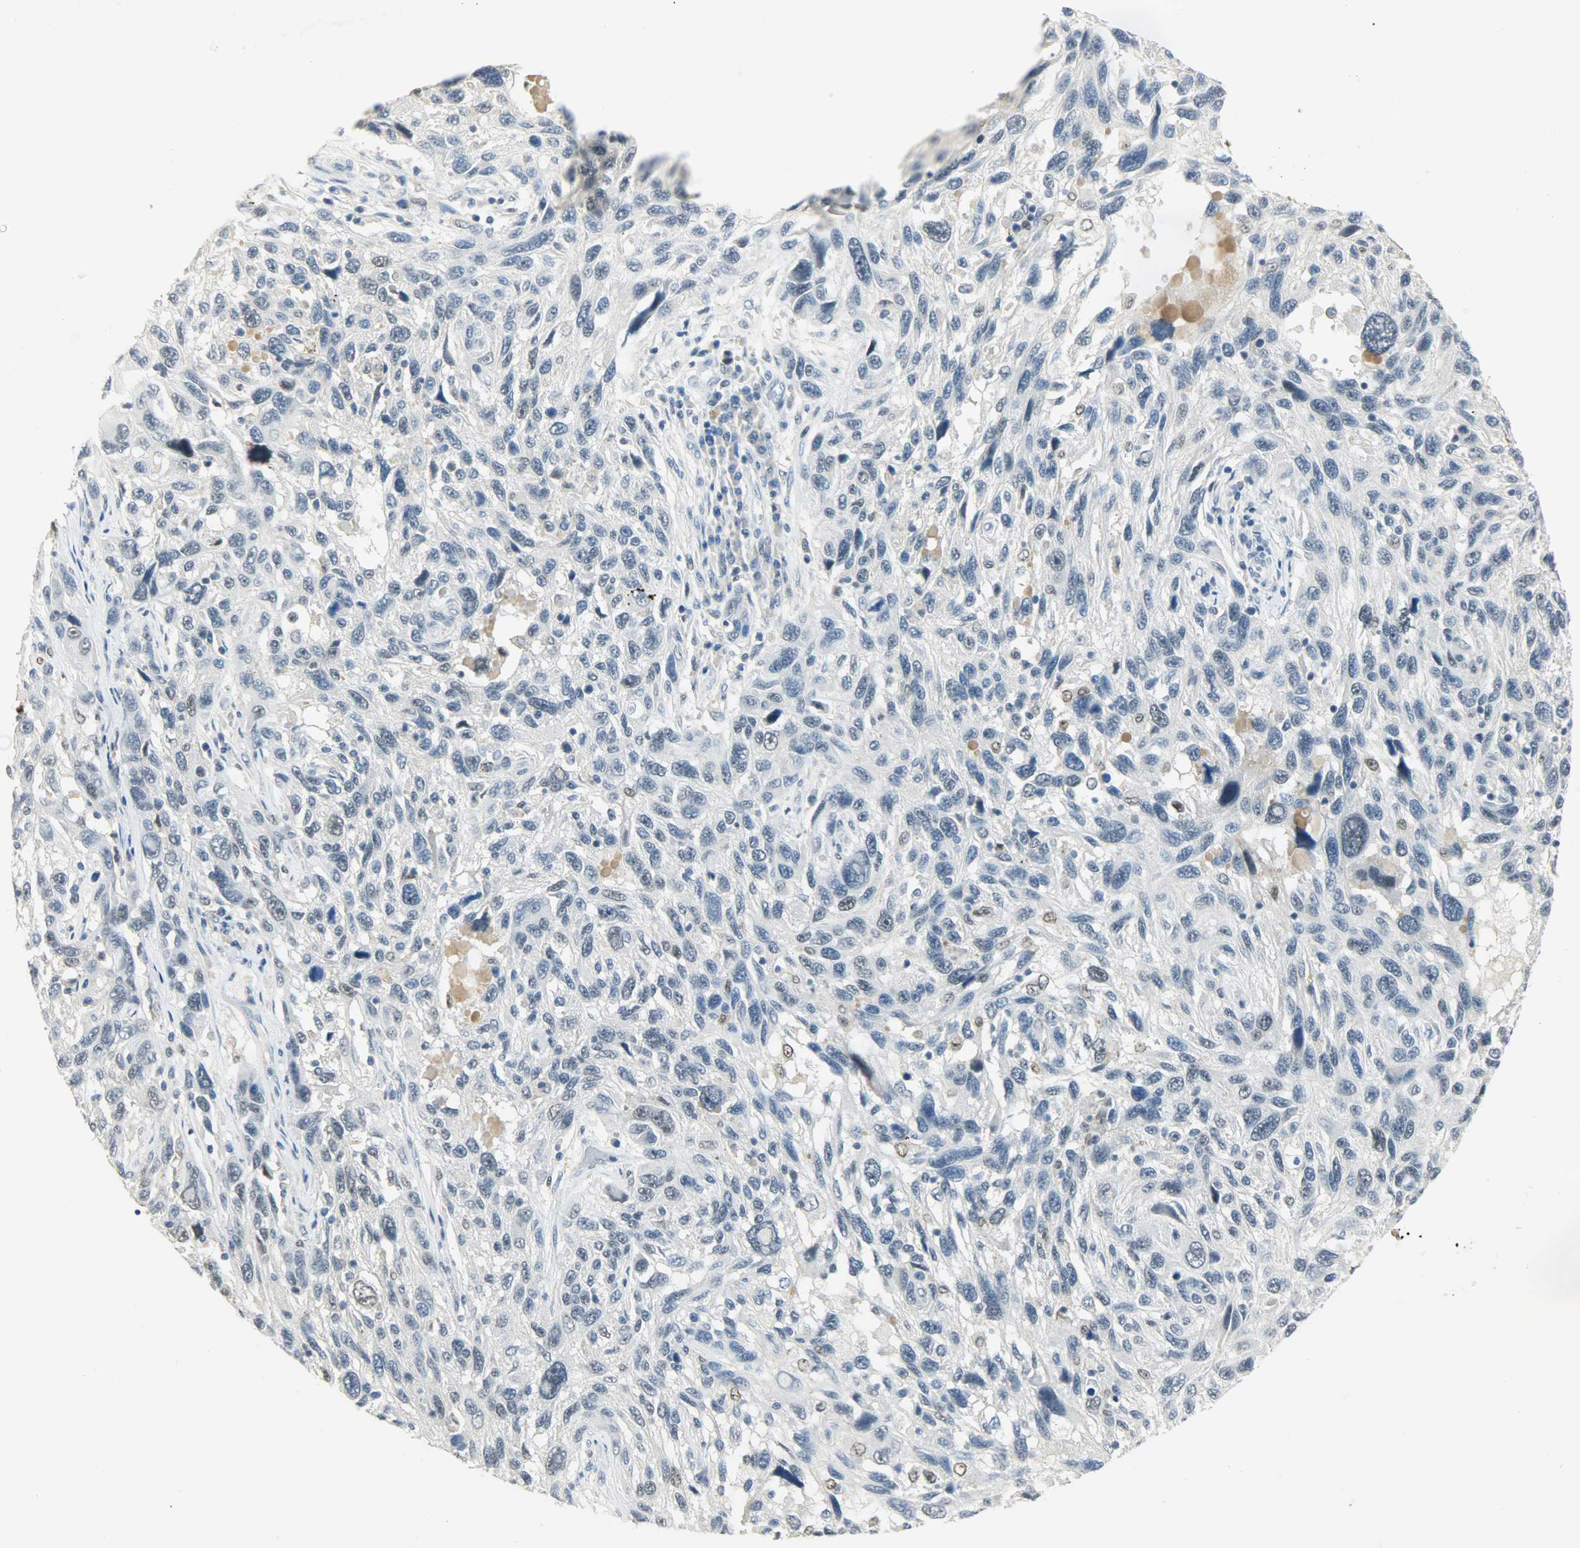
{"staining": {"intensity": "negative", "quantity": "none", "location": "none"}, "tissue": "melanoma", "cell_type": "Tumor cells", "image_type": "cancer", "snomed": [{"axis": "morphology", "description": "Malignant melanoma, NOS"}, {"axis": "topography", "description": "Skin"}], "caption": "Tumor cells are negative for protein expression in human melanoma.", "gene": "PPARG", "patient": {"sex": "male", "age": 53}}